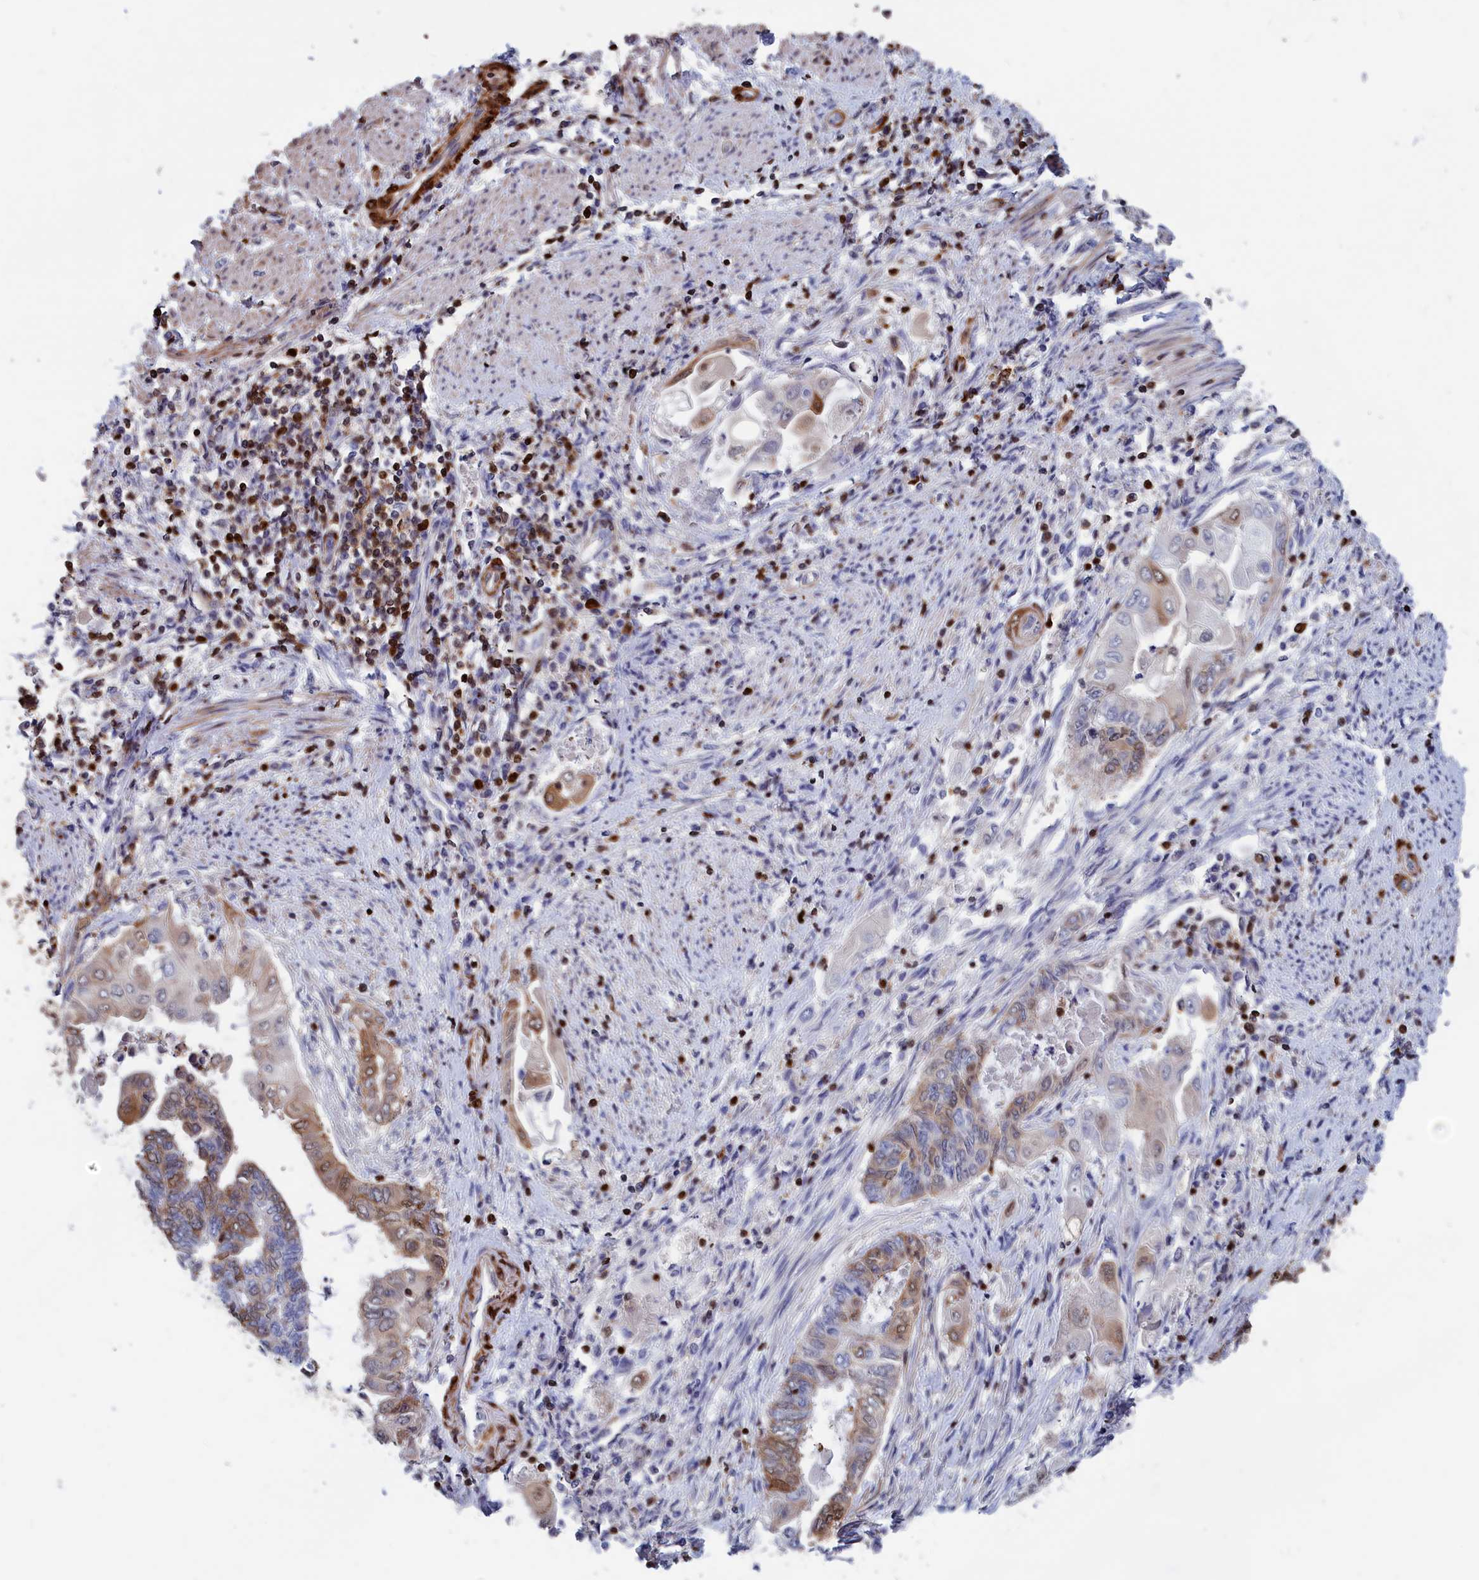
{"staining": {"intensity": "moderate", "quantity": "<25%", "location": "cytoplasmic/membranous,nuclear"}, "tissue": "endometrial cancer", "cell_type": "Tumor cells", "image_type": "cancer", "snomed": [{"axis": "morphology", "description": "Adenocarcinoma, NOS"}, {"axis": "topography", "description": "Uterus"}, {"axis": "topography", "description": "Endometrium"}], "caption": "Tumor cells display low levels of moderate cytoplasmic/membranous and nuclear expression in about <25% of cells in endometrial adenocarcinoma.", "gene": "CRIP1", "patient": {"sex": "female", "age": 70}}